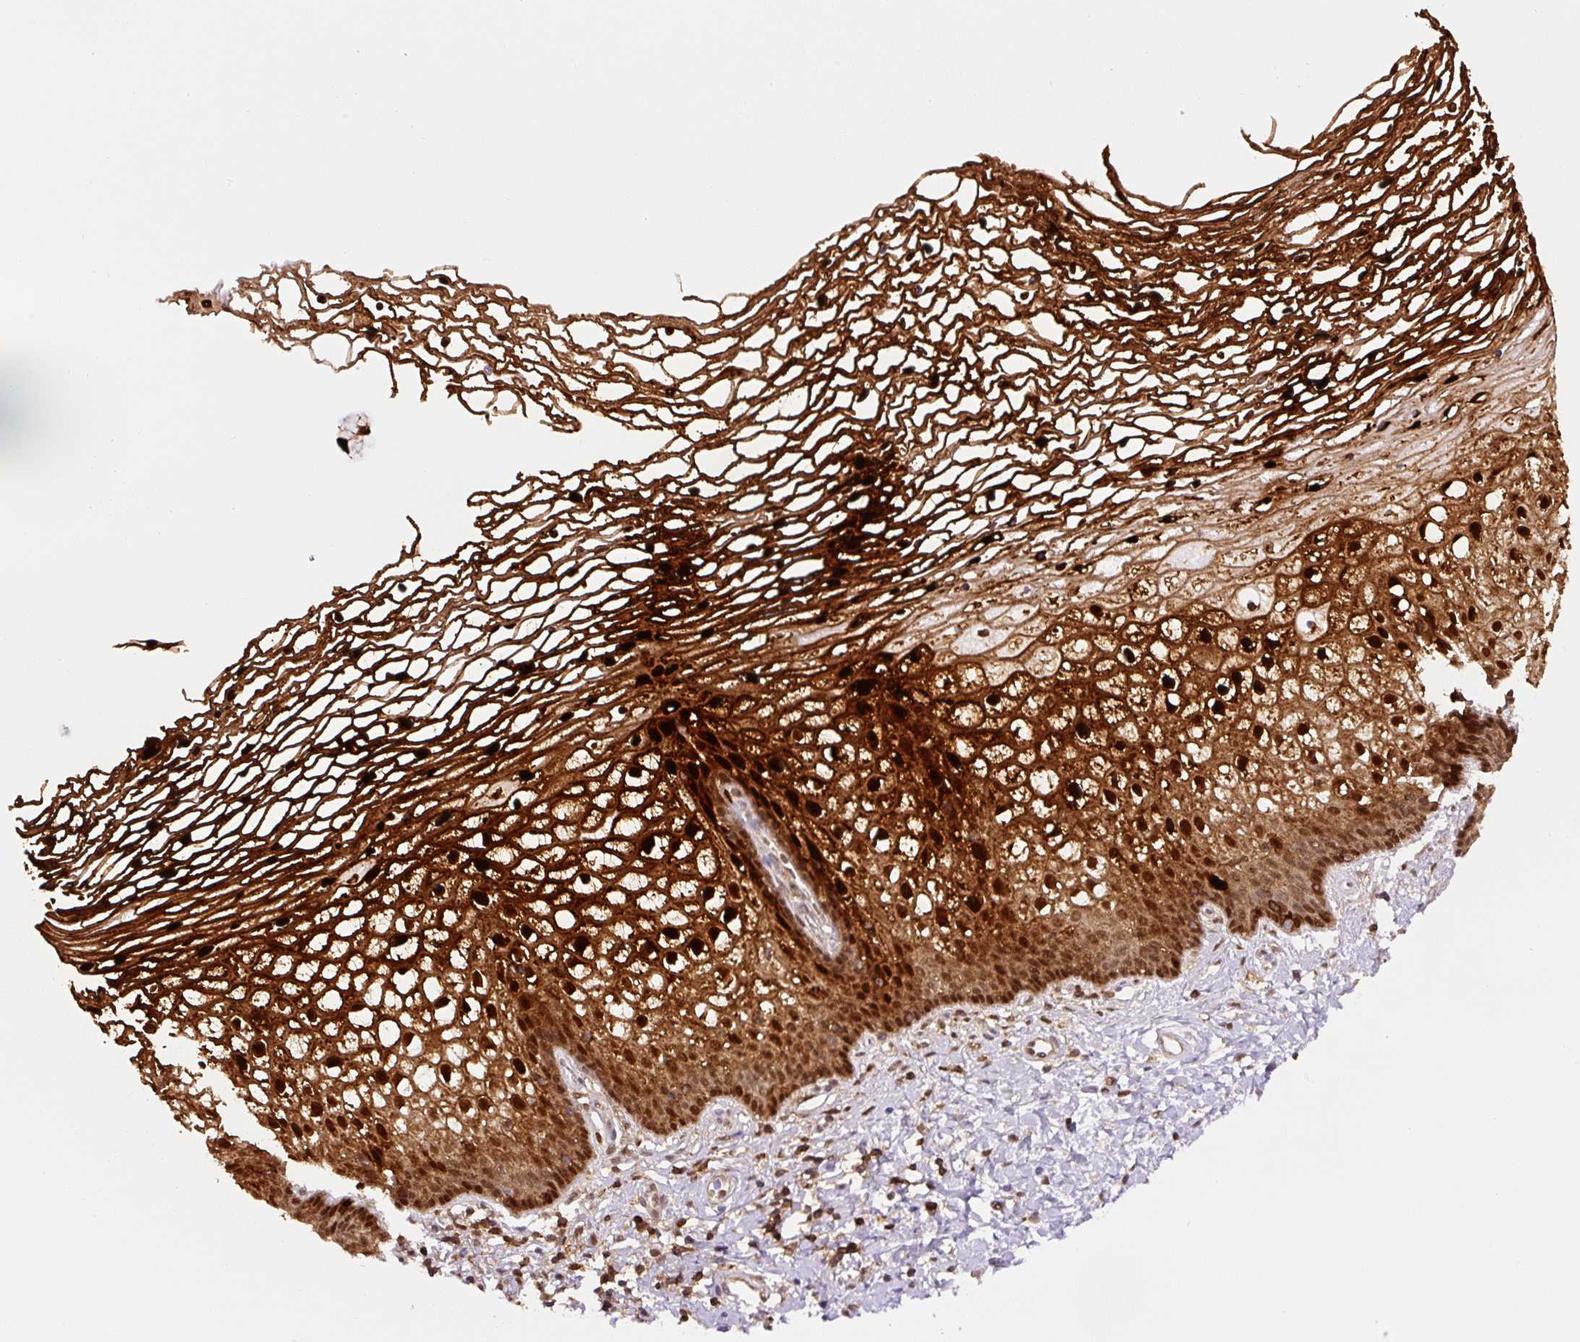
{"staining": {"intensity": "moderate", "quantity": ">75%", "location": "cytoplasmic/membranous,nuclear"}, "tissue": "cervix", "cell_type": "Glandular cells", "image_type": "normal", "snomed": [{"axis": "morphology", "description": "Normal tissue, NOS"}, {"axis": "topography", "description": "Cervix"}], "caption": "Cervix stained with DAB immunohistochemistry exhibits medium levels of moderate cytoplasmic/membranous,nuclear expression in approximately >75% of glandular cells. (DAB (3,3'-diaminobenzidine) = brown stain, brightfield microscopy at high magnification).", "gene": "ANXA1", "patient": {"sex": "female", "age": 36}}